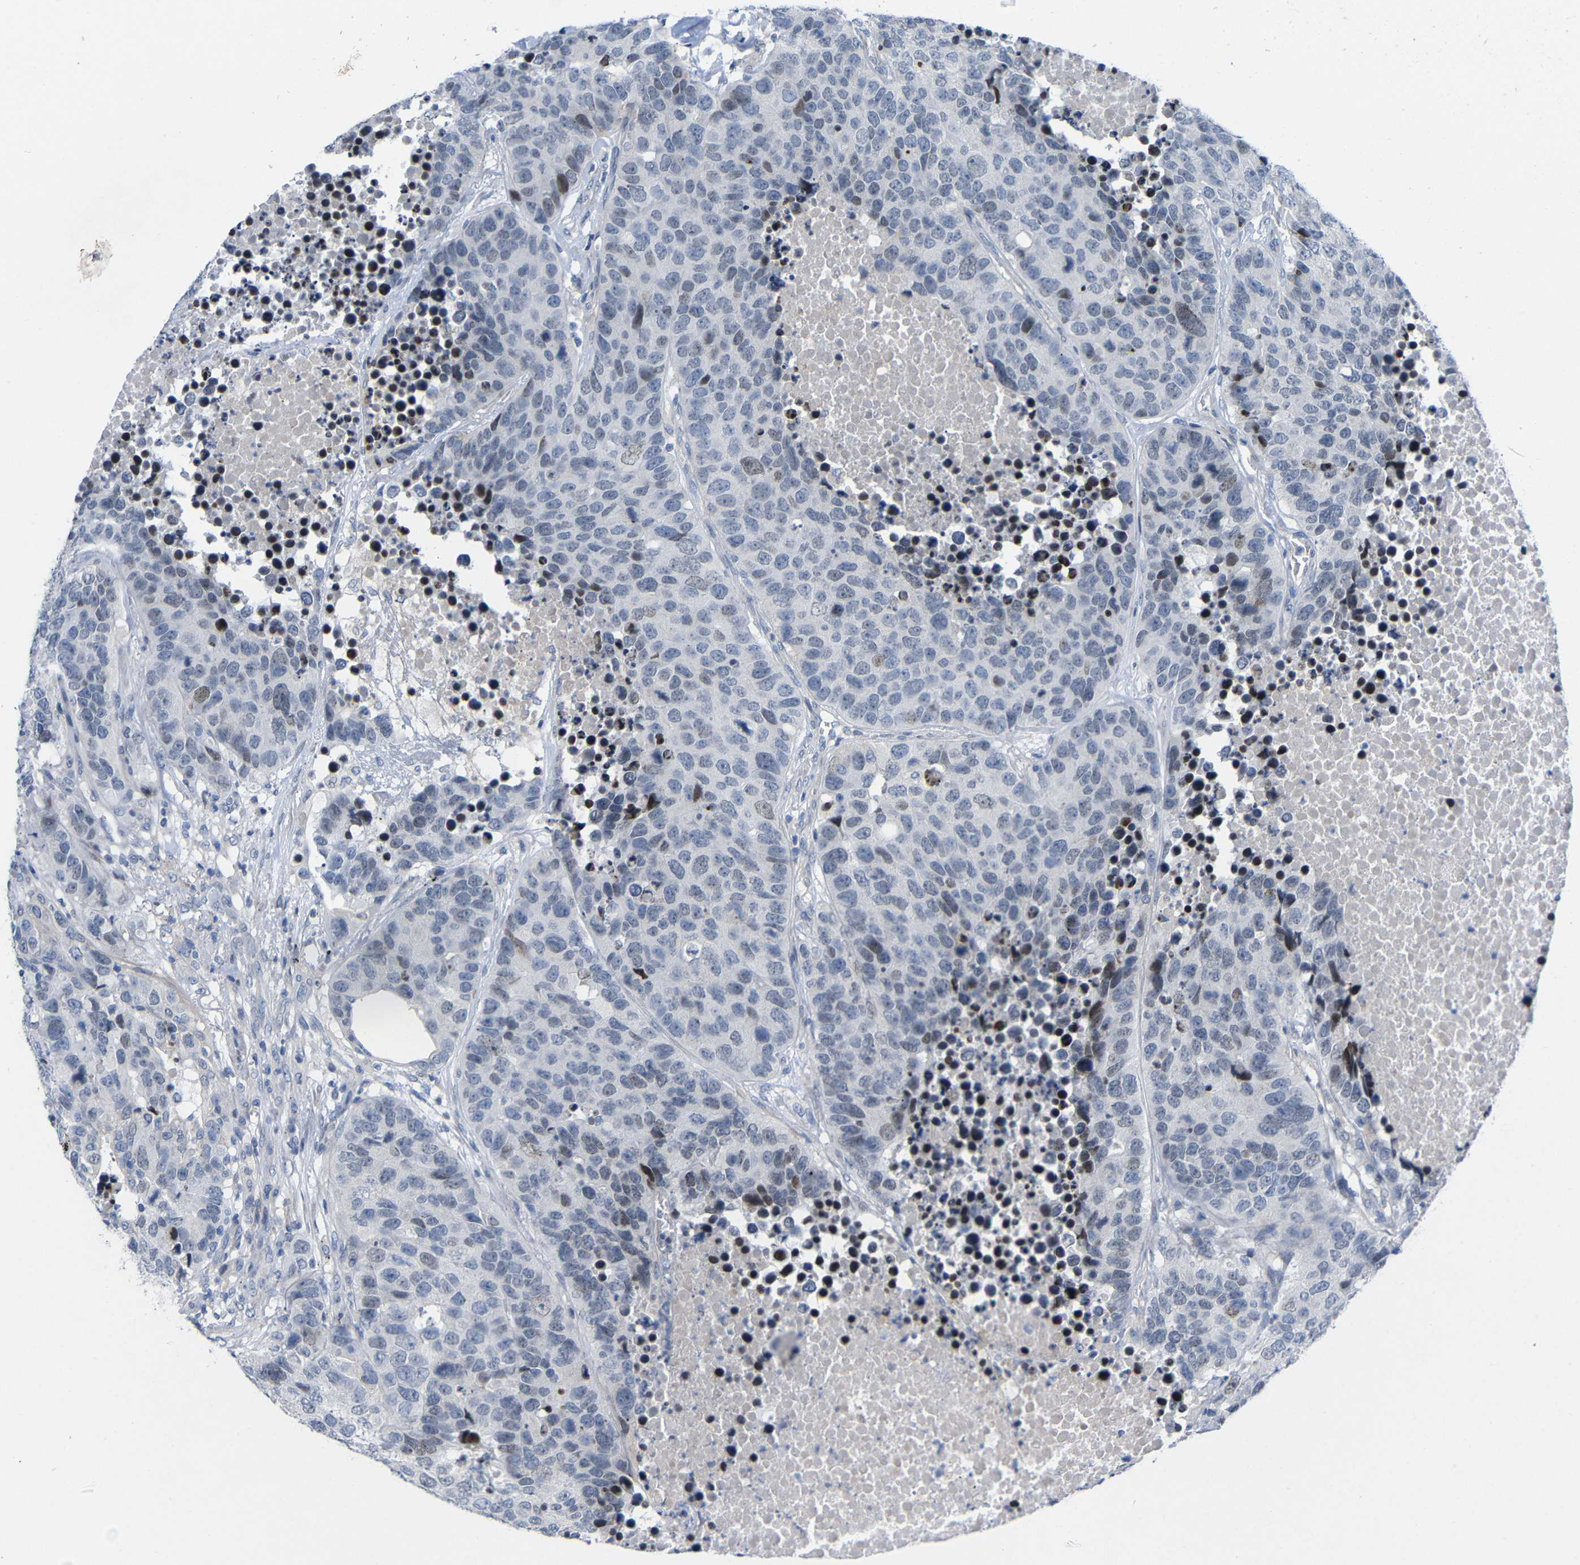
{"staining": {"intensity": "moderate", "quantity": "<25%", "location": "nuclear"}, "tissue": "carcinoid", "cell_type": "Tumor cells", "image_type": "cancer", "snomed": [{"axis": "morphology", "description": "Carcinoid, malignant, NOS"}, {"axis": "topography", "description": "Lung"}], "caption": "Human carcinoid (malignant) stained with a brown dye displays moderate nuclear positive positivity in approximately <25% of tumor cells.", "gene": "CMTM1", "patient": {"sex": "male", "age": 60}}